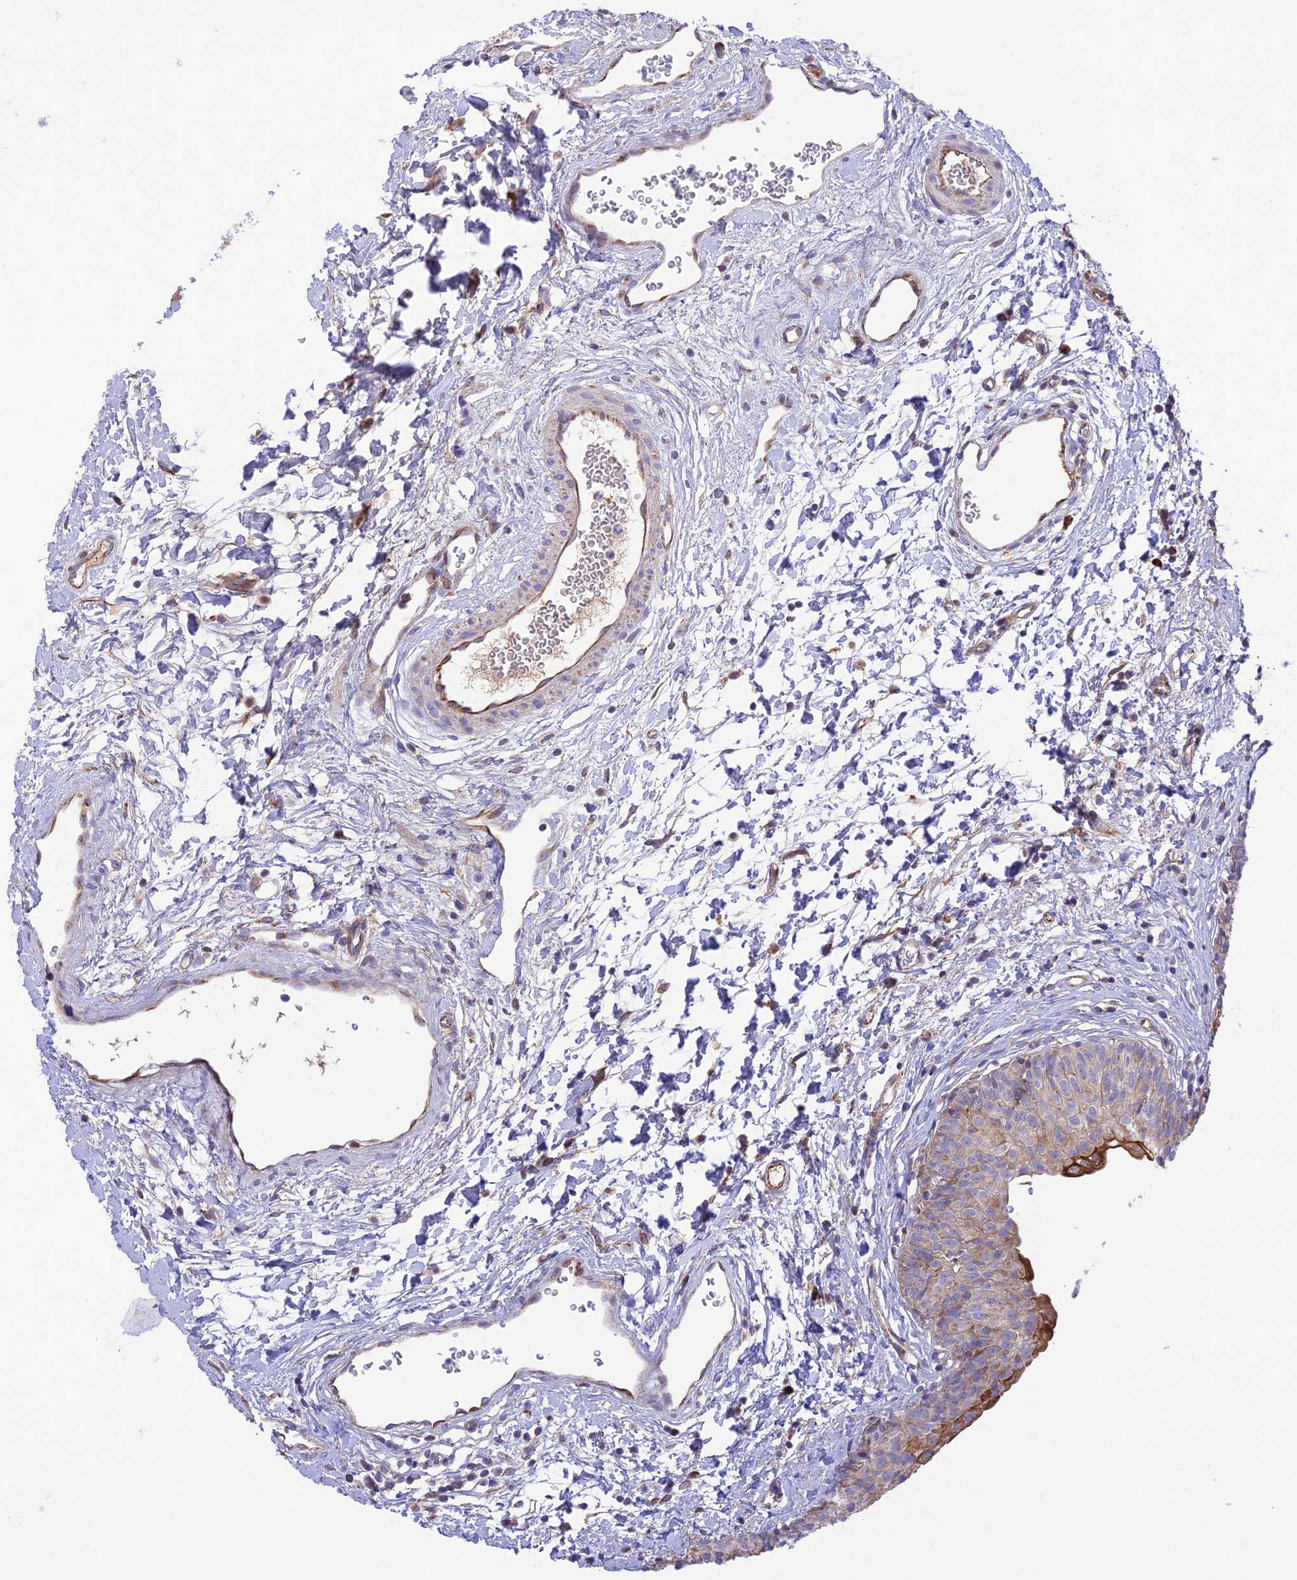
{"staining": {"intensity": "moderate", "quantity": "25%-75%", "location": "cytoplasmic/membranous"}, "tissue": "urinary bladder", "cell_type": "Urothelial cells", "image_type": "normal", "snomed": [{"axis": "morphology", "description": "Normal tissue, NOS"}, {"axis": "topography", "description": "Urinary bladder"}], "caption": "Urinary bladder stained with DAB (3,3'-diaminobenzidine) IHC displays medium levels of moderate cytoplasmic/membranous positivity in approximately 25%-75% of urothelial cells.", "gene": "UAP1L1", "patient": {"sex": "male", "age": 51}}